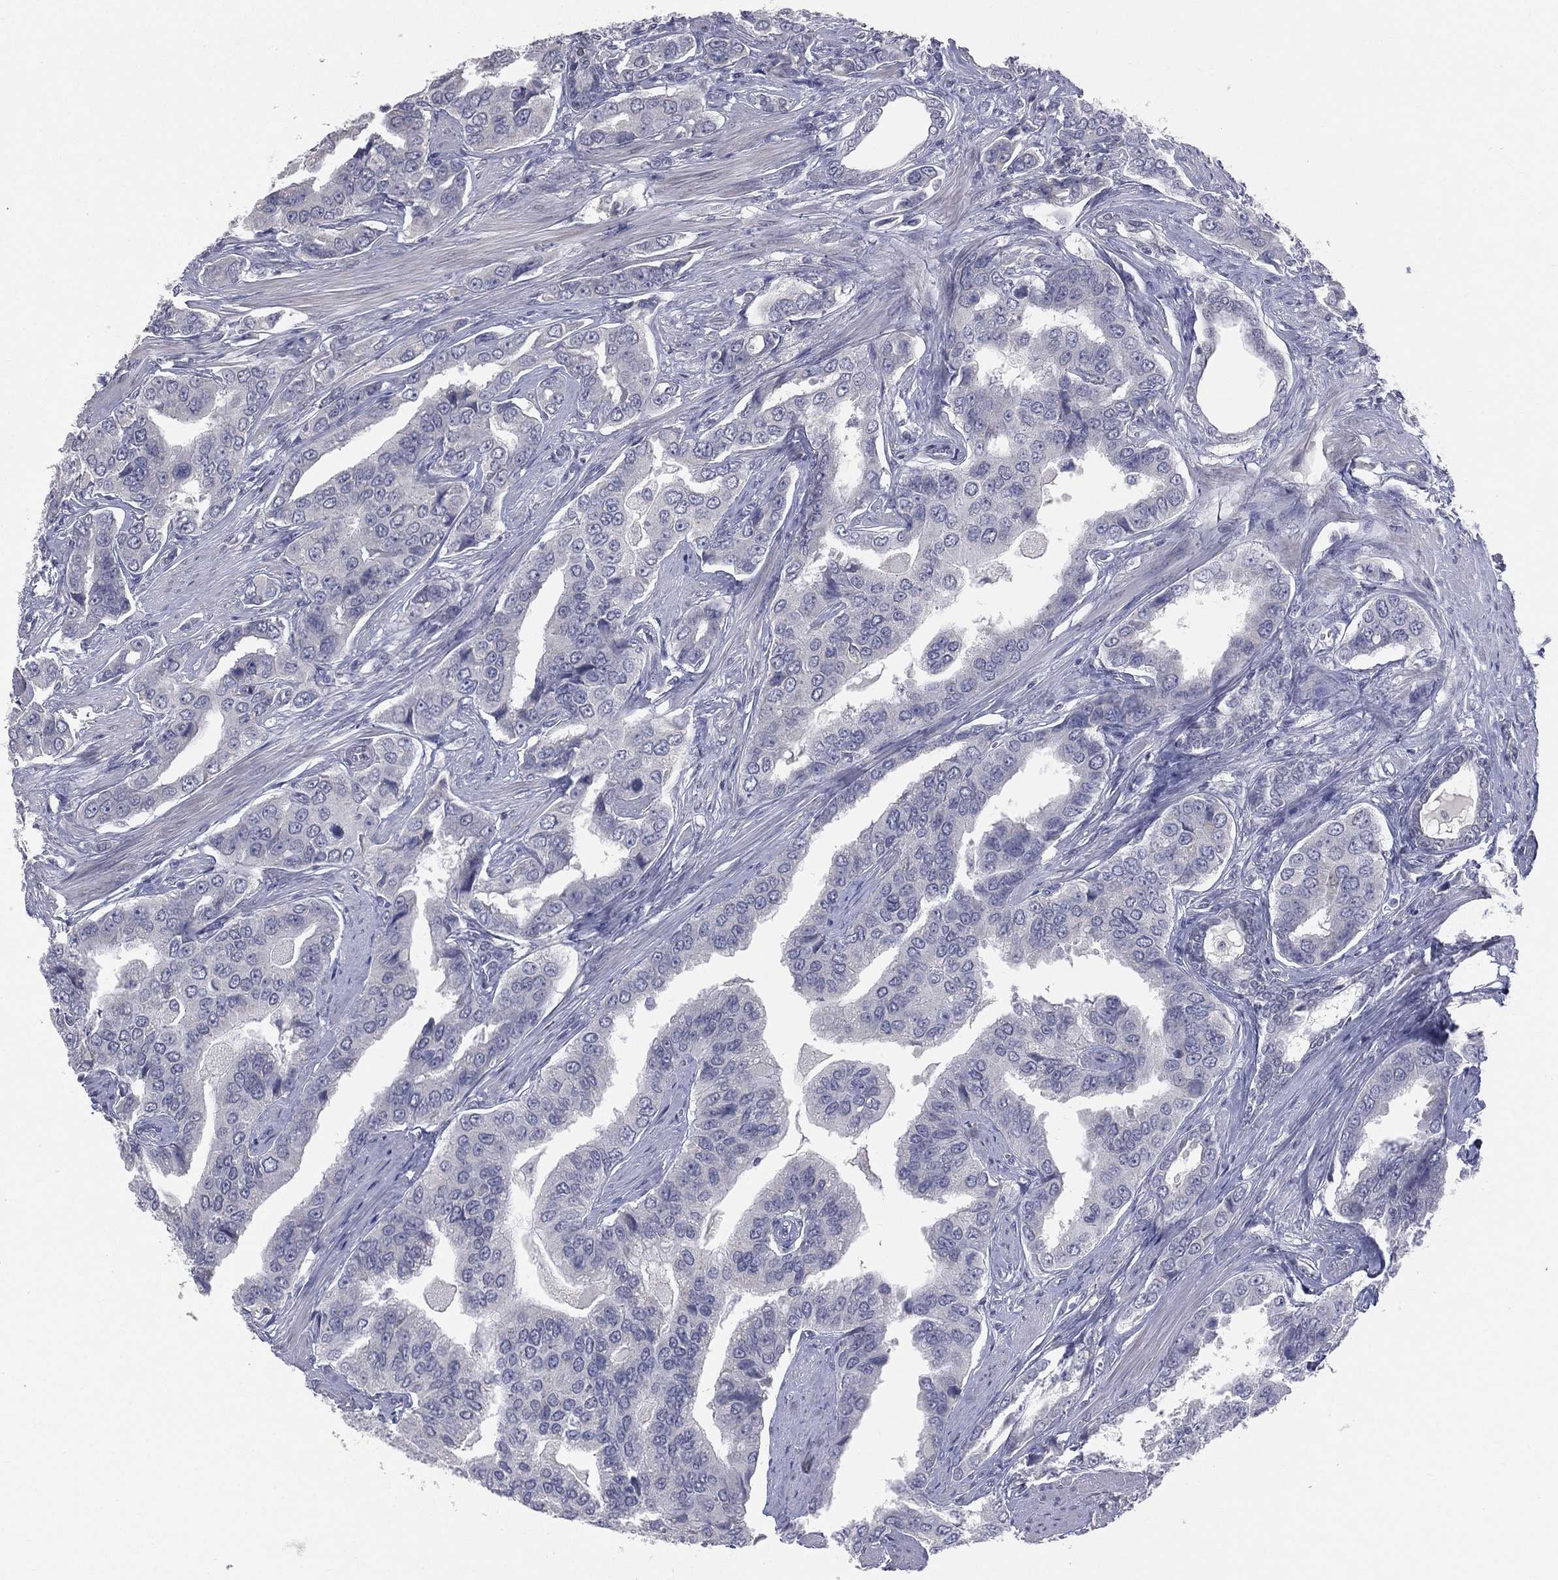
{"staining": {"intensity": "negative", "quantity": "none", "location": "none"}, "tissue": "prostate cancer", "cell_type": "Tumor cells", "image_type": "cancer", "snomed": [{"axis": "morphology", "description": "Adenocarcinoma, NOS"}, {"axis": "topography", "description": "Prostate and seminal vesicle, NOS"}, {"axis": "topography", "description": "Prostate"}], "caption": "There is no significant staining in tumor cells of adenocarcinoma (prostate).", "gene": "DMKN", "patient": {"sex": "male", "age": 69}}